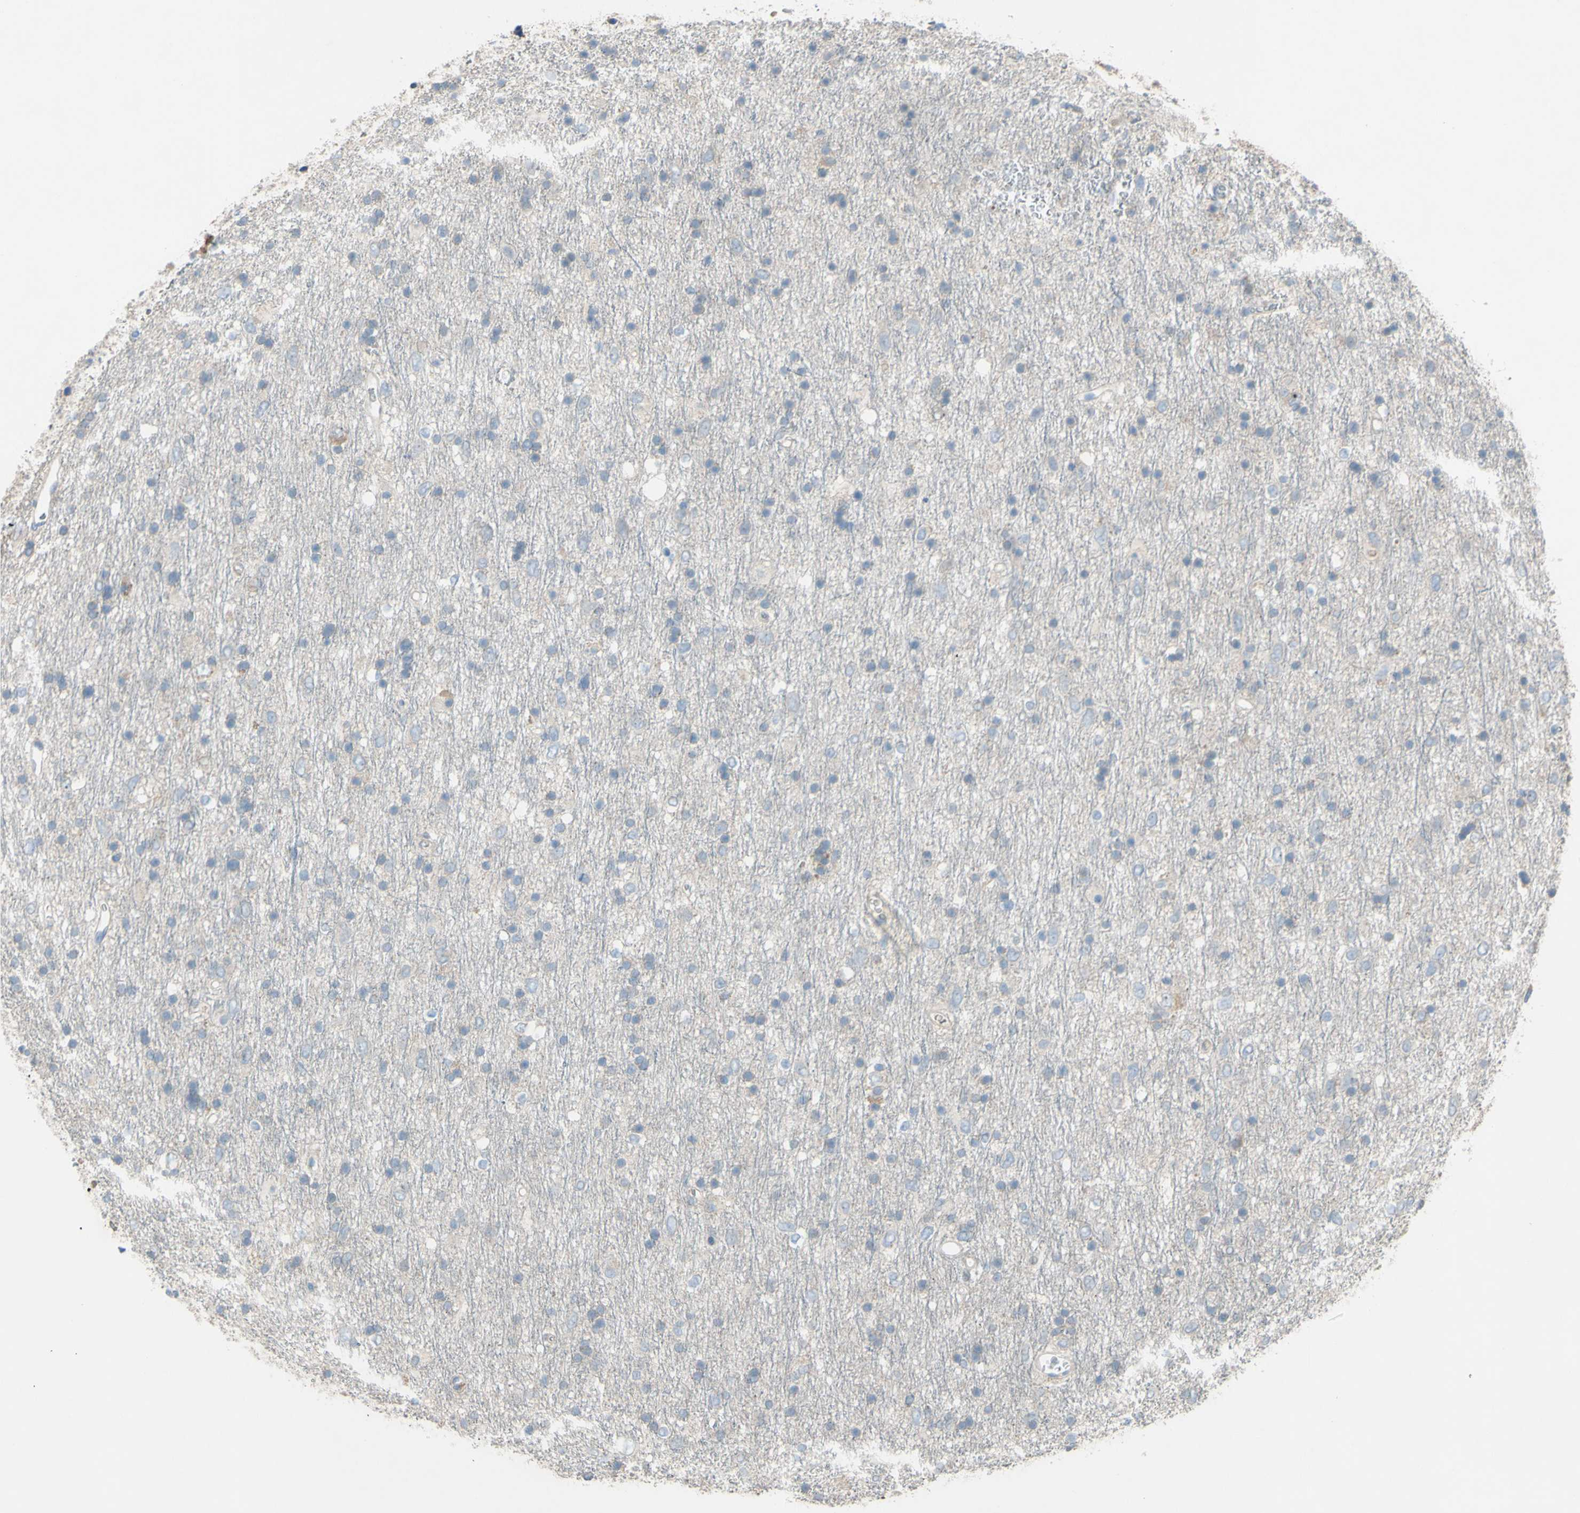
{"staining": {"intensity": "negative", "quantity": "none", "location": "none"}, "tissue": "glioma", "cell_type": "Tumor cells", "image_type": "cancer", "snomed": [{"axis": "morphology", "description": "Glioma, malignant, Low grade"}, {"axis": "topography", "description": "Brain"}], "caption": "Immunohistochemistry (IHC) histopathology image of neoplastic tissue: human malignant glioma (low-grade) stained with DAB displays no significant protein staining in tumor cells. The staining is performed using DAB (3,3'-diaminobenzidine) brown chromogen with nuclei counter-stained in using hematoxylin.", "gene": "ATRN", "patient": {"sex": "male", "age": 77}}